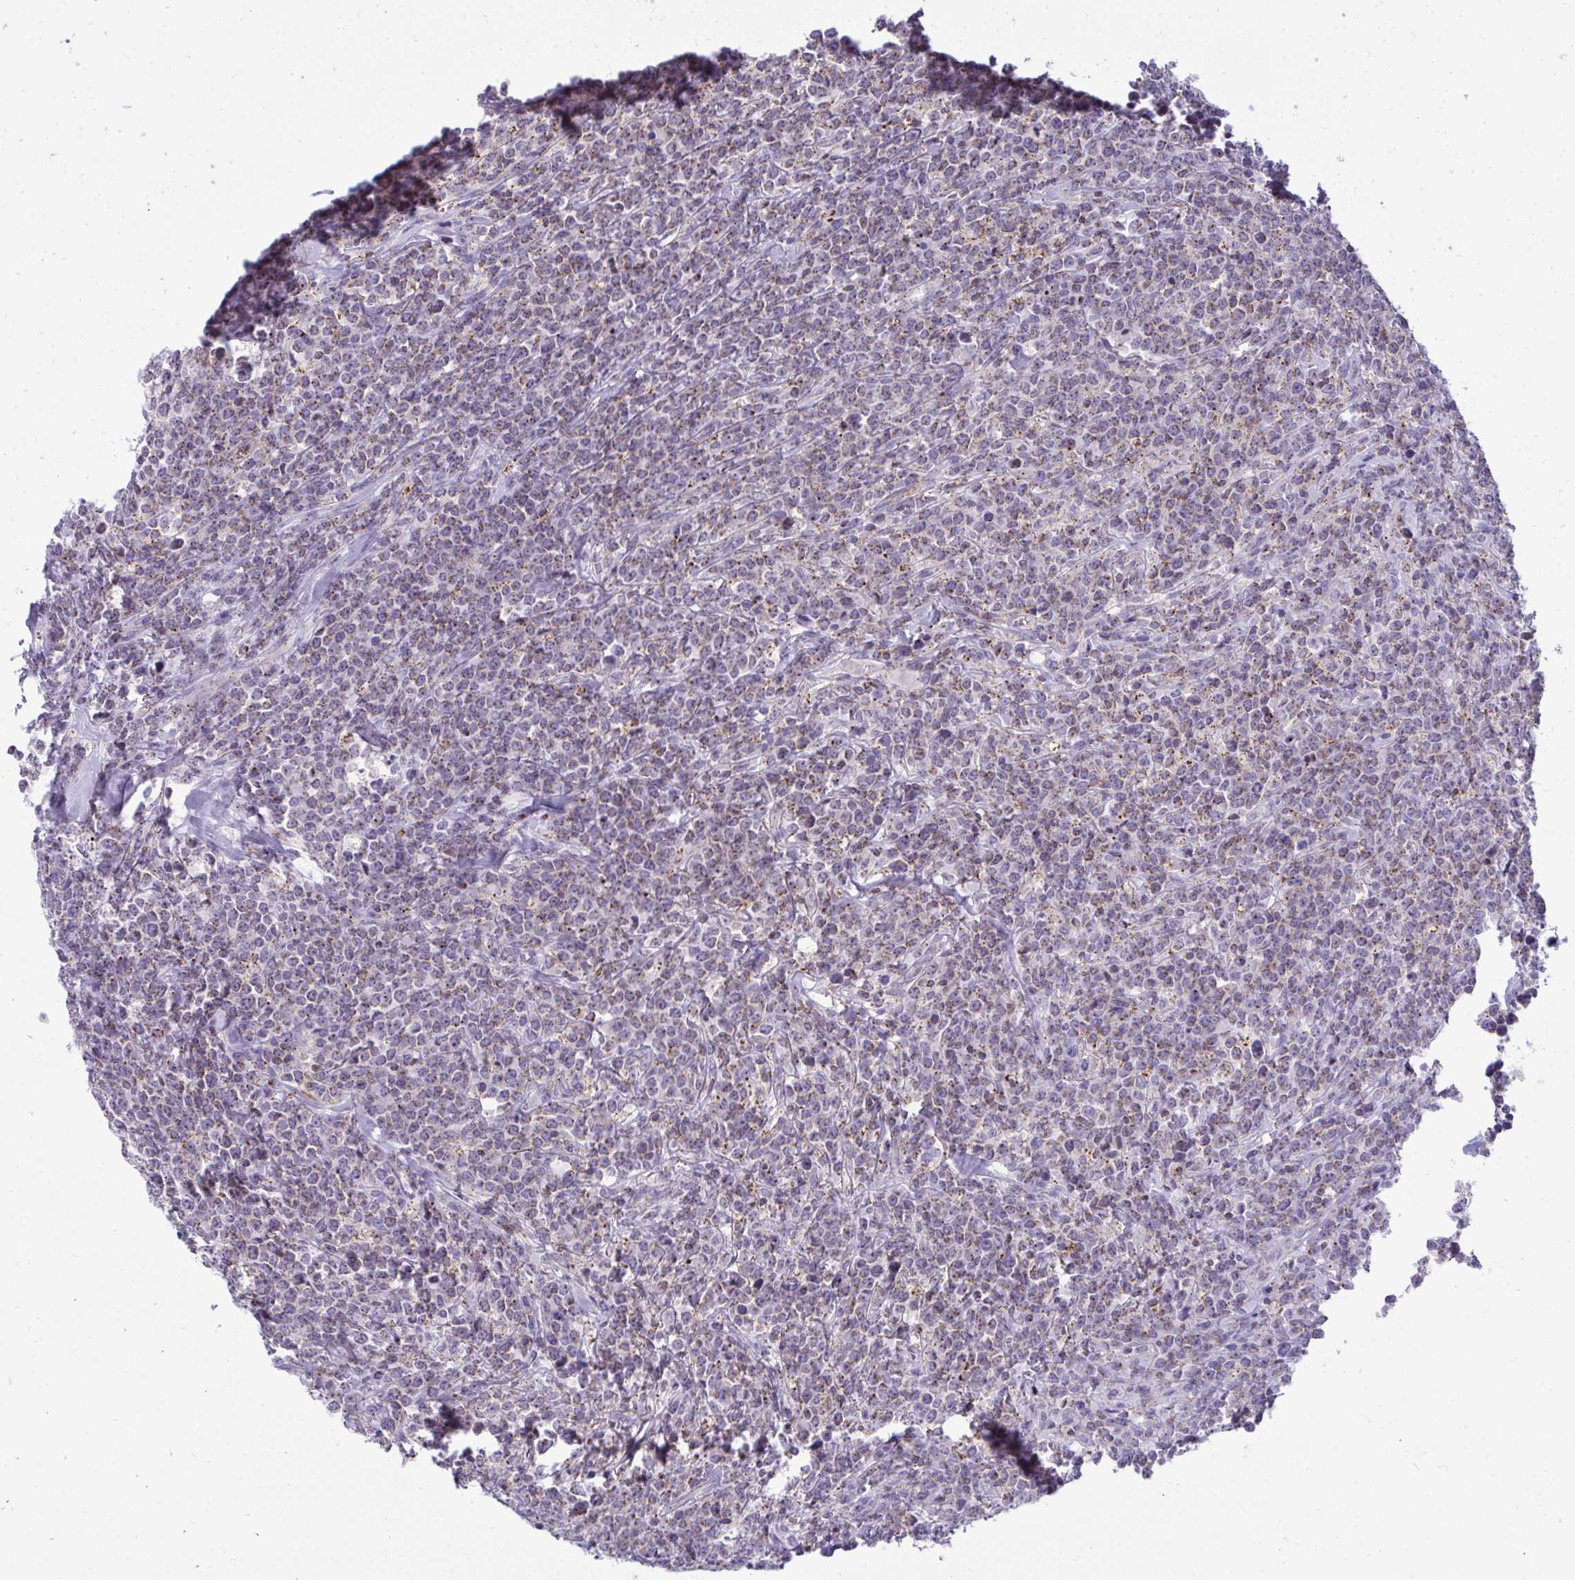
{"staining": {"intensity": "weak", "quantity": ">75%", "location": "cytoplasmic/membranous"}, "tissue": "lymphoma", "cell_type": "Tumor cells", "image_type": "cancer", "snomed": [{"axis": "morphology", "description": "Malignant lymphoma, non-Hodgkin's type, High grade"}, {"axis": "topography", "description": "Small intestine"}], "caption": "Immunohistochemistry staining of malignant lymphoma, non-Hodgkin's type (high-grade), which demonstrates low levels of weak cytoplasmic/membranous positivity in about >75% of tumor cells indicating weak cytoplasmic/membranous protein positivity. The staining was performed using DAB (3,3'-diaminobenzidine) (brown) for protein detection and nuclei were counterstained in hematoxylin (blue).", "gene": "VPS4B", "patient": {"sex": "female", "age": 56}}